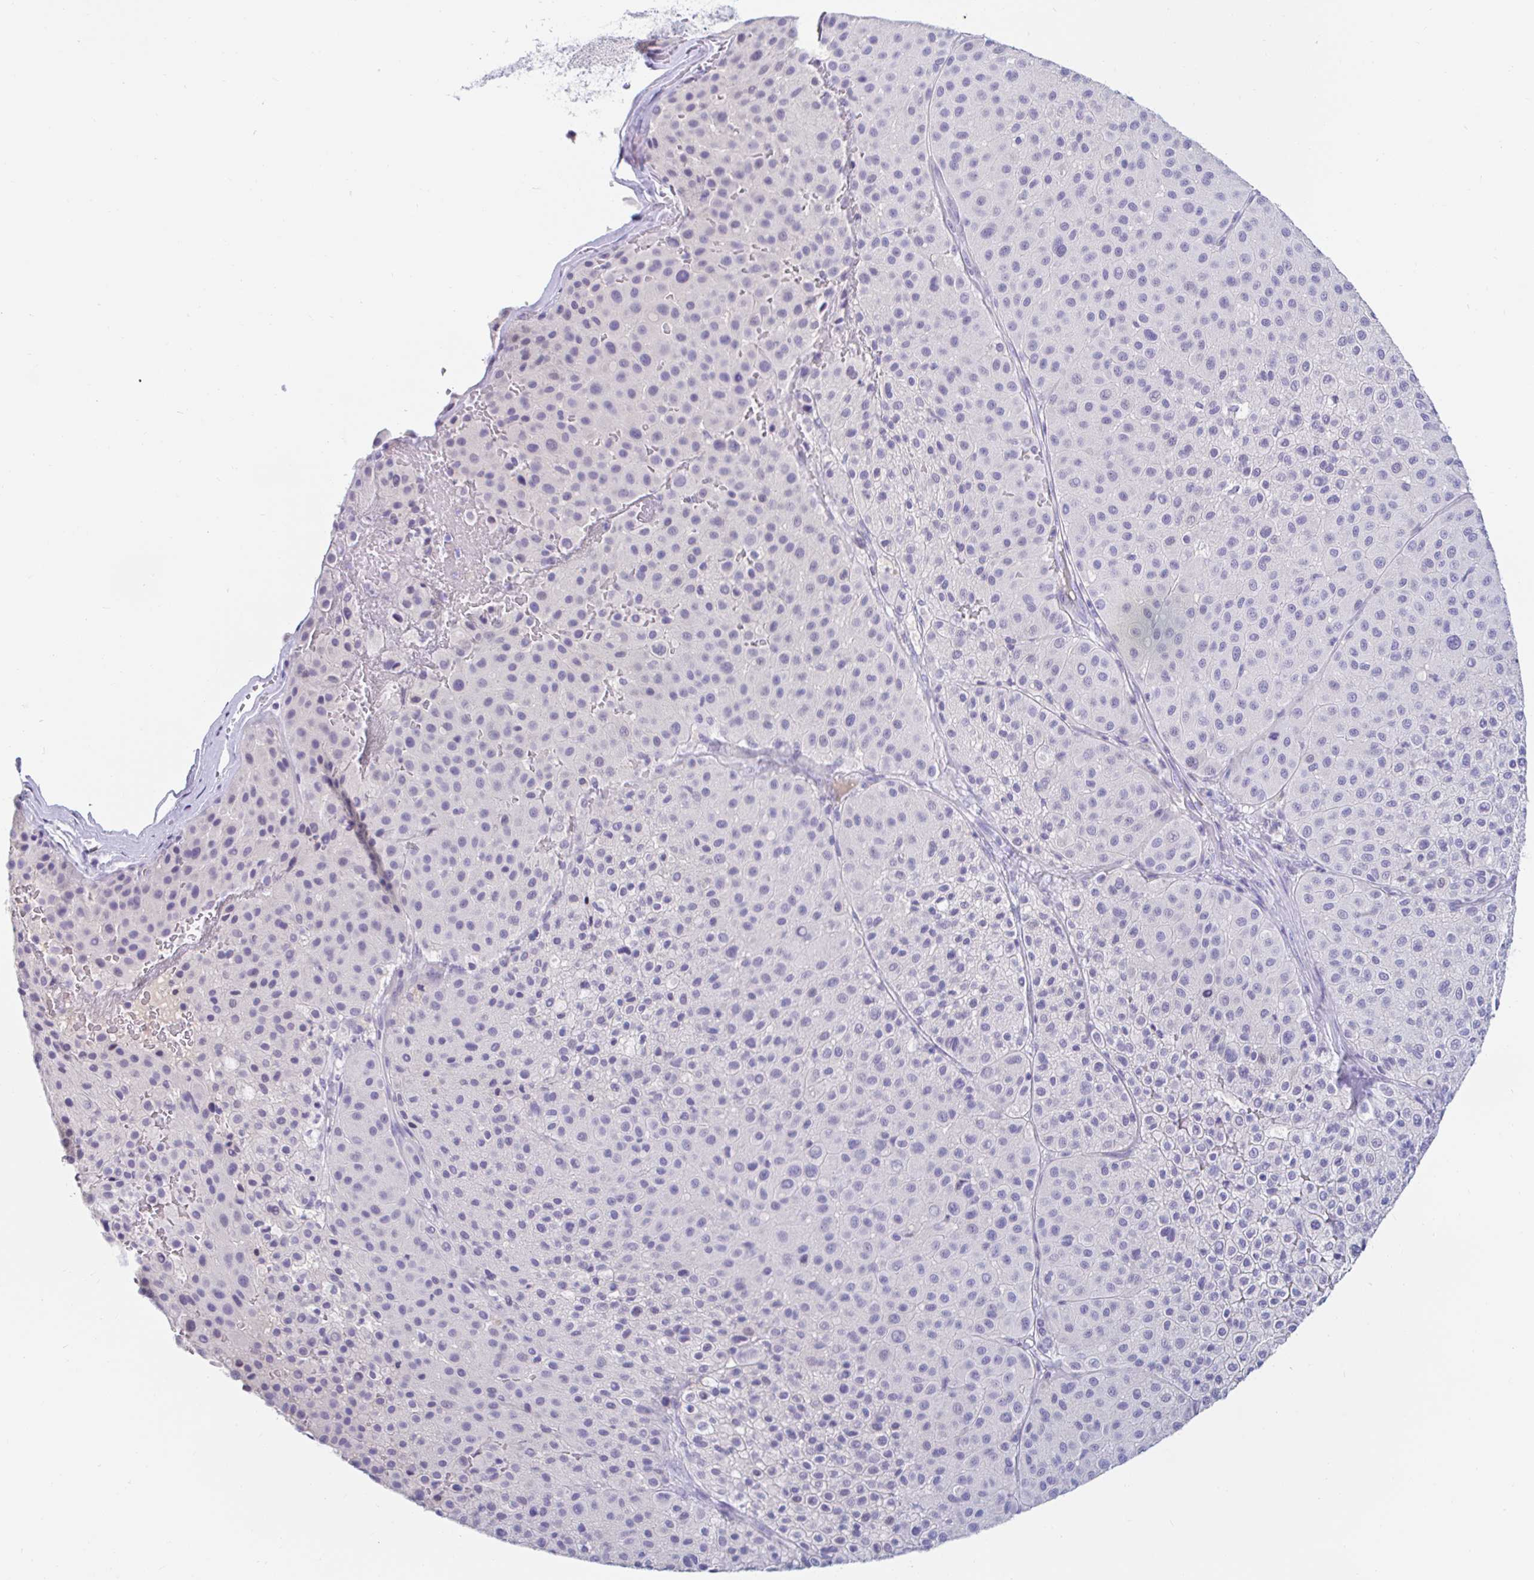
{"staining": {"intensity": "negative", "quantity": "none", "location": "none"}, "tissue": "melanoma", "cell_type": "Tumor cells", "image_type": "cancer", "snomed": [{"axis": "morphology", "description": "Malignant melanoma, Metastatic site"}, {"axis": "topography", "description": "Smooth muscle"}], "caption": "DAB (3,3'-diaminobenzidine) immunohistochemical staining of human malignant melanoma (metastatic site) exhibits no significant staining in tumor cells.", "gene": "TEX44", "patient": {"sex": "male", "age": 41}}